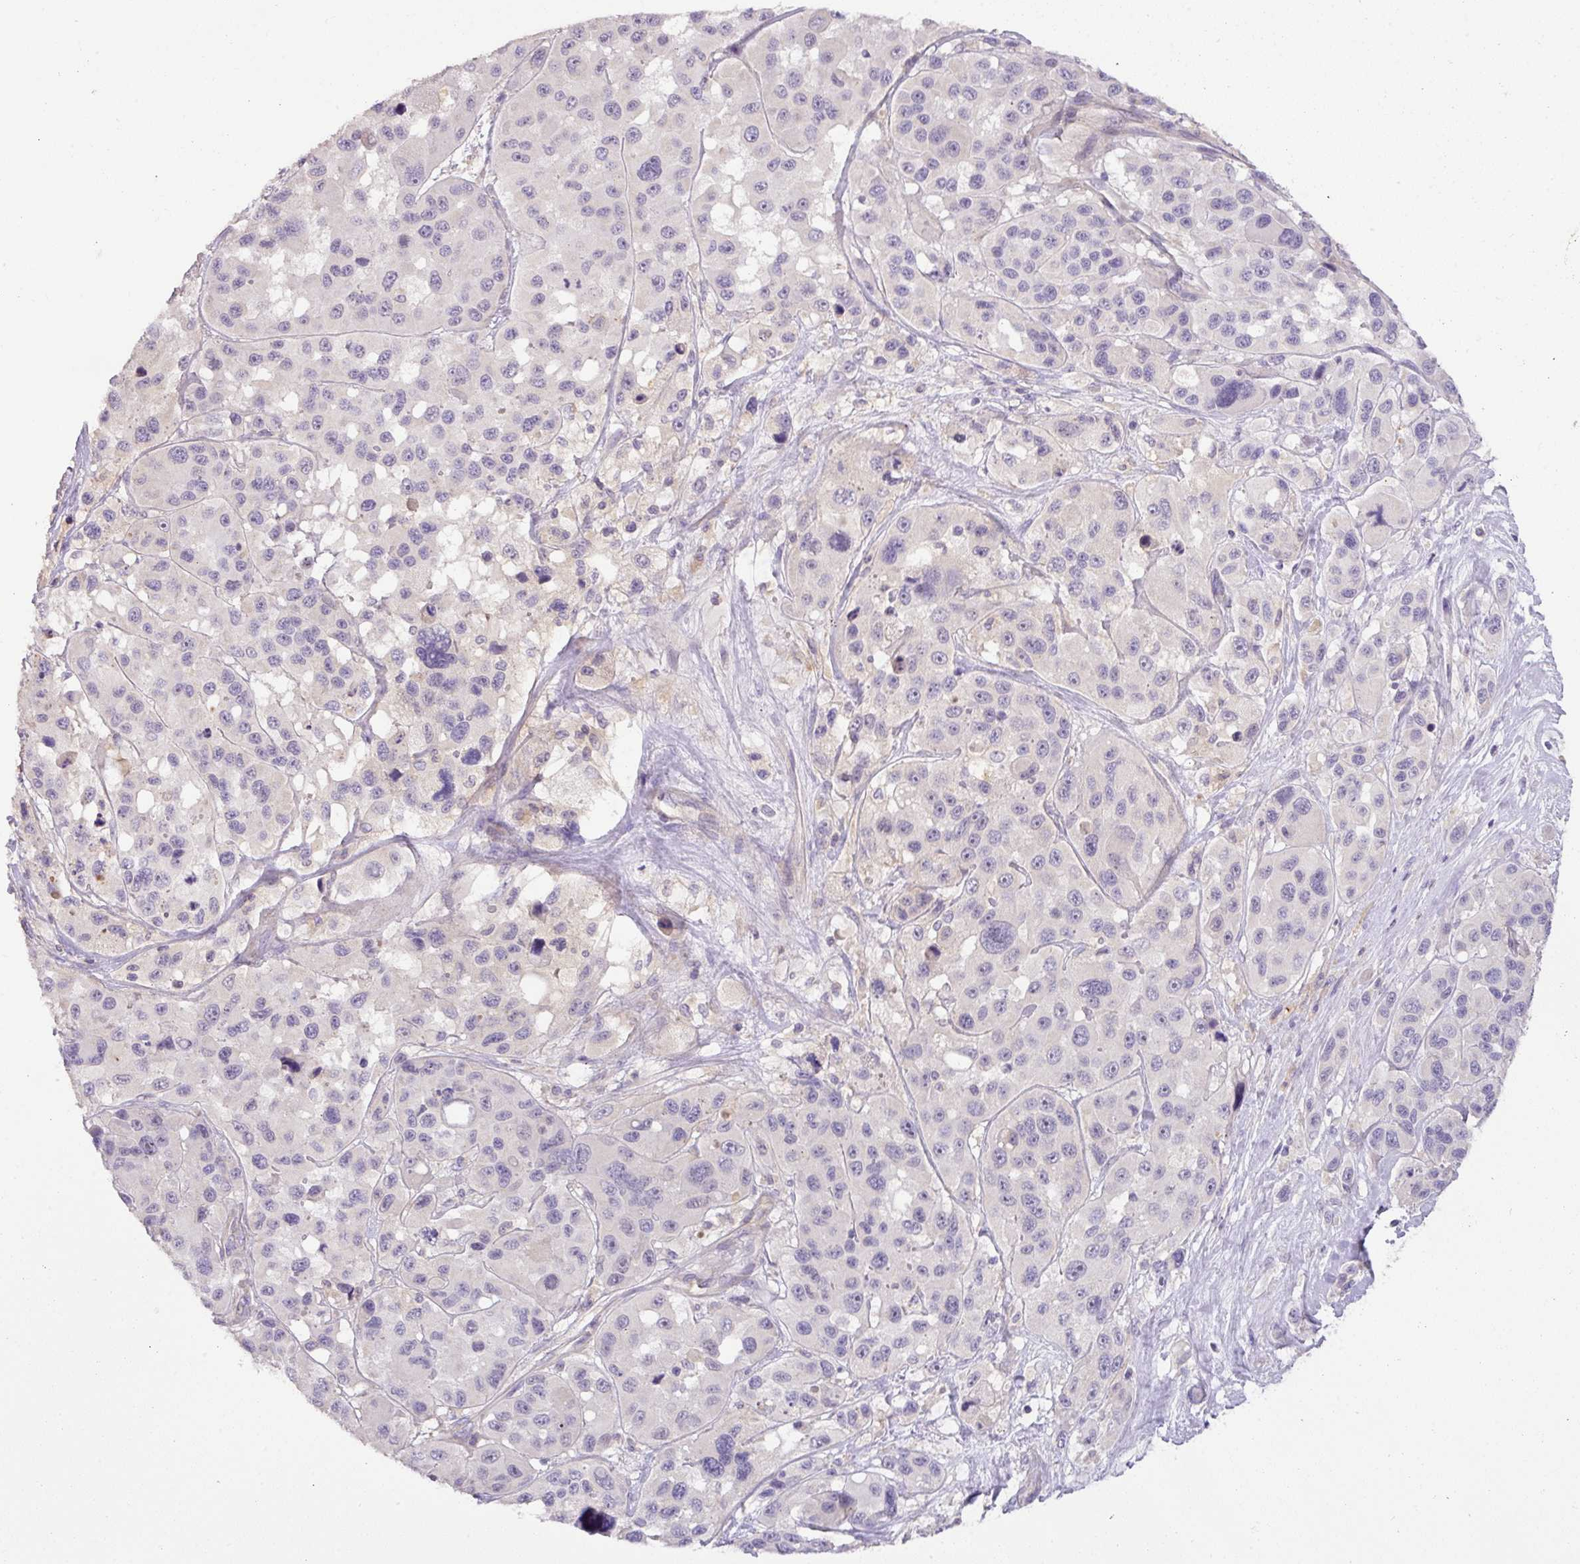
{"staining": {"intensity": "negative", "quantity": "none", "location": "none"}, "tissue": "melanoma", "cell_type": "Tumor cells", "image_type": "cancer", "snomed": [{"axis": "morphology", "description": "Malignant melanoma, Metastatic site"}, {"axis": "topography", "description": "Lymph node"}], "caption": "Immunohistochemistry (IHC) photomicrograph of neoplastic tissue: human malignant melanoma (metastatic site) stained with DAB displays no significant protein expression in tumor cells. (Stains: DAB (3,3'-diaminobenzidine) IHC with hematoxylin counter stain, Microscopy: brightfield microscopy at high magnification).", "gene": "HOXC13", "patient": {"sex": "female", "age": 65}}